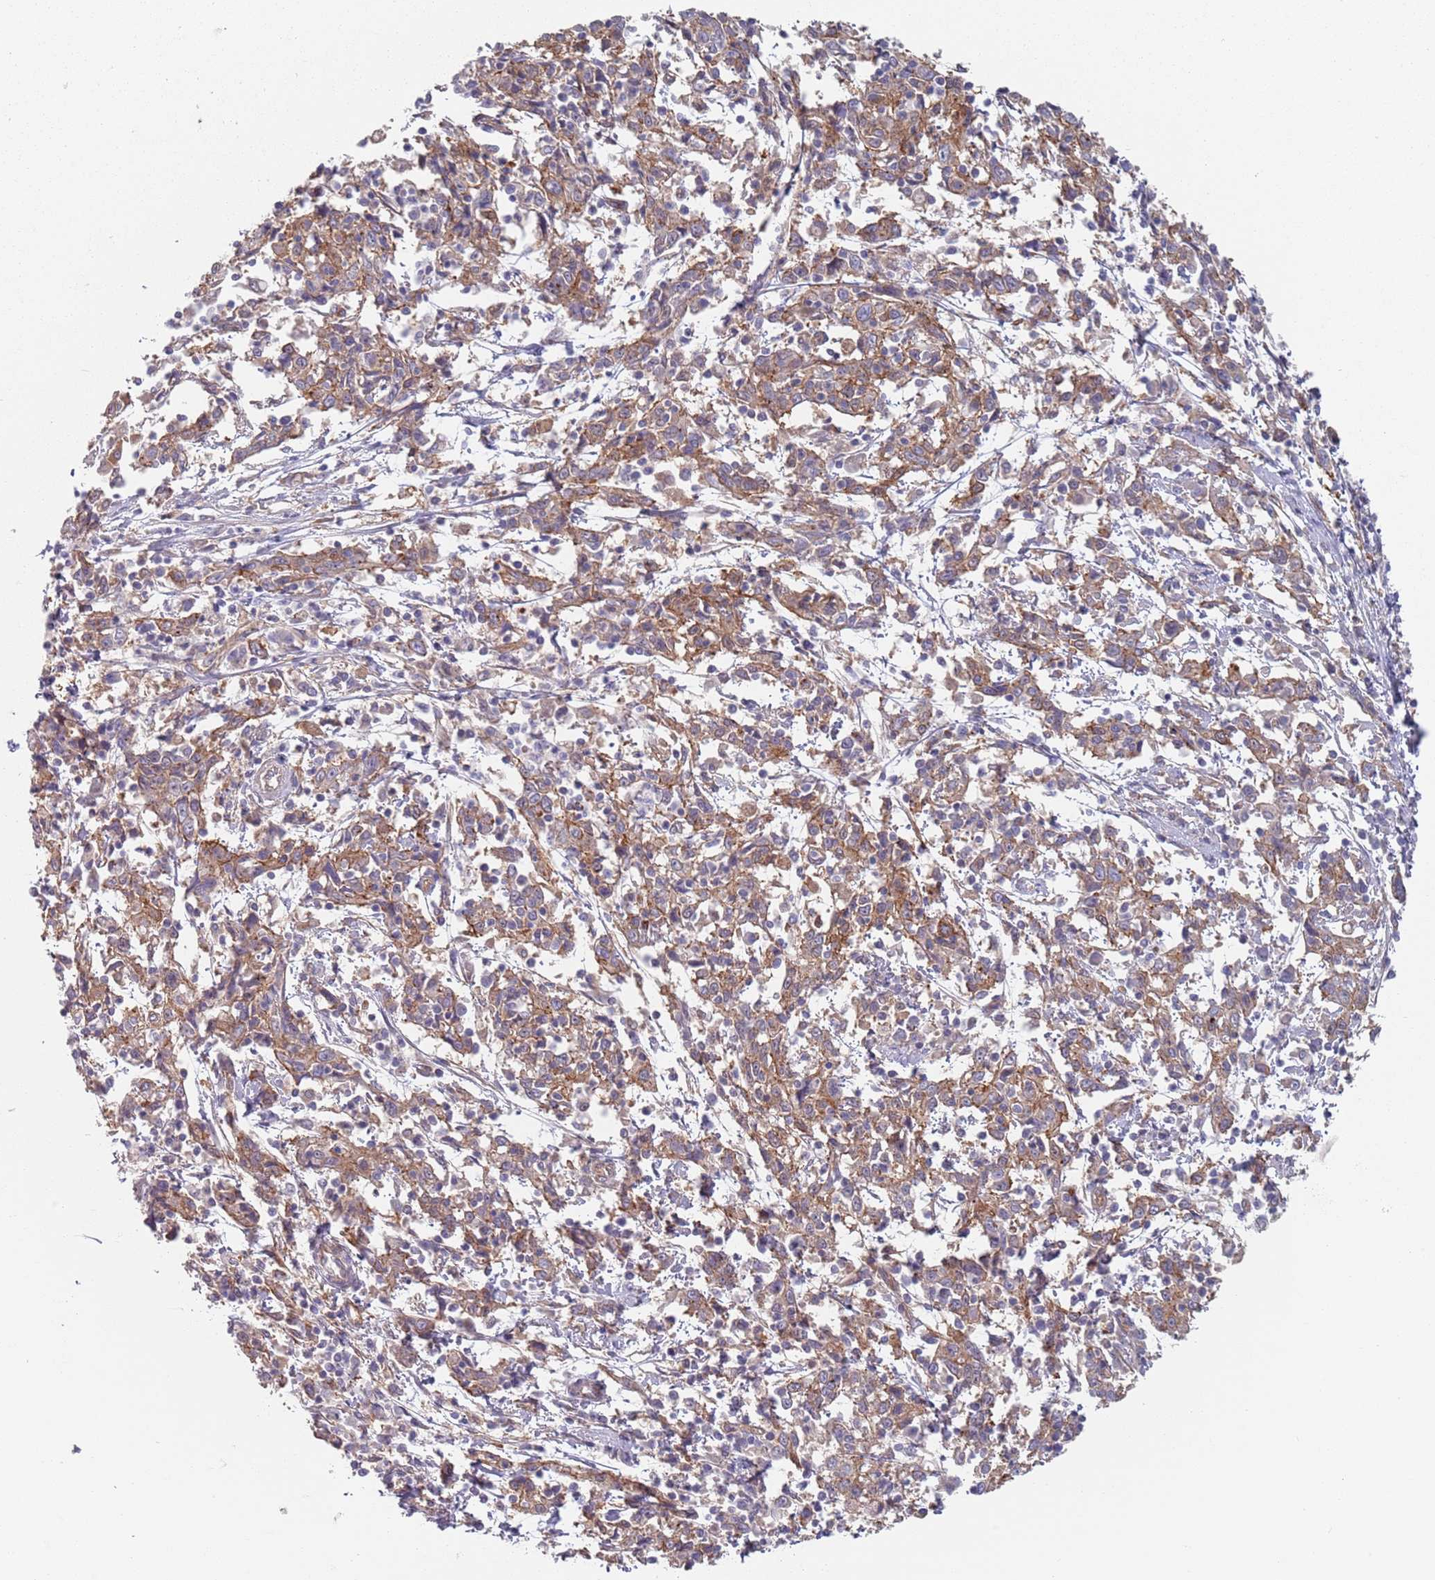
{"staining": {"intensity": "moderate", "quantity": ">75%", "location": "cytoplasmic/membranous"}, "tissue": "cervical cancer", "cell_type": "Tumor cells", "image_type": "cancer", "snomed": [{"axis": "morphology", "description": "Squamous cell carcinoma, NOS"}, {"axis": "topography", "description": "Cervix"}], "caption": "This is a histology image of IHC staining of cervical cancer (squamous cell carcinoma), which shows moderate expression in the cytoplasmic/membranous of tumor cells.", "gene": "APPL2", "patient": {"sex": "female", "age": 46}}